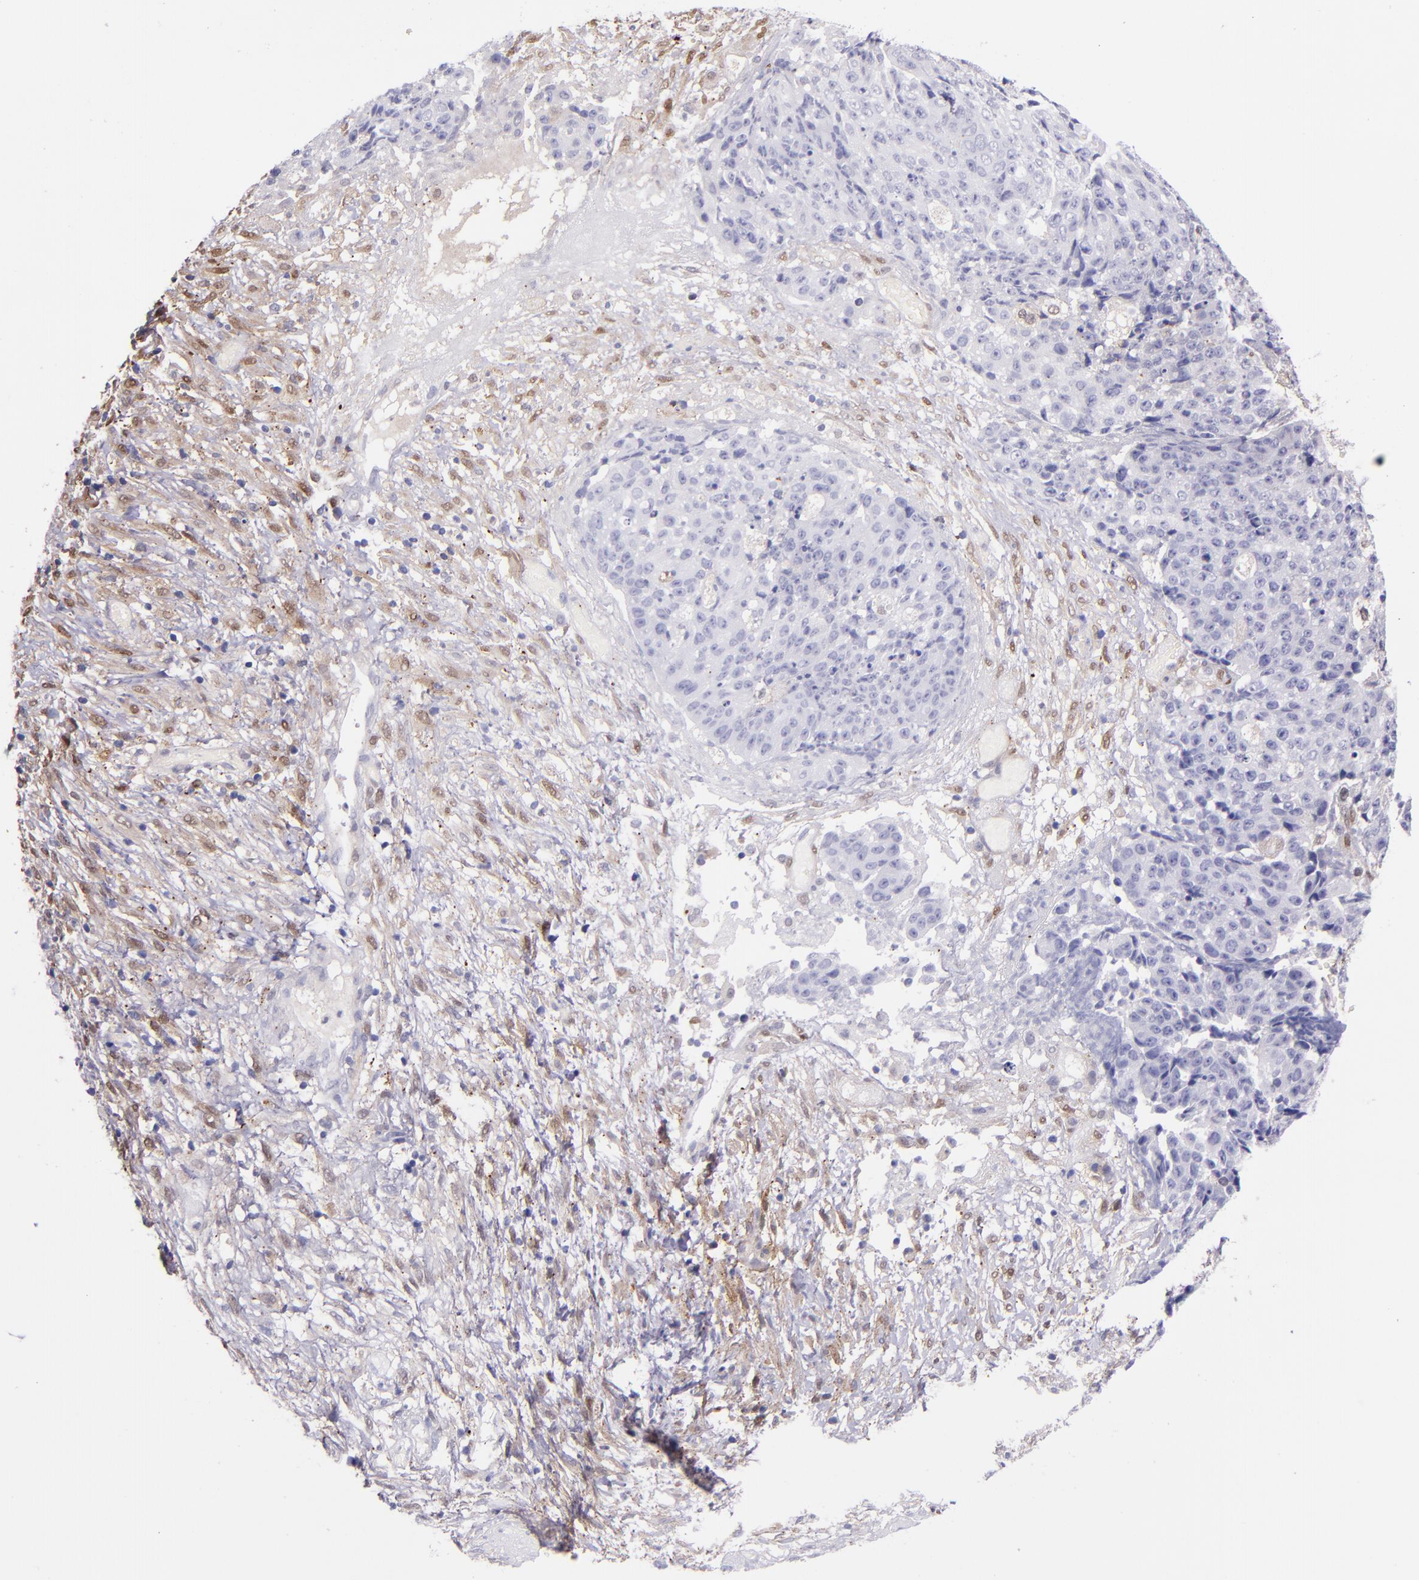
{"staining": {"intensity": "negative", "quantity": "none", "location": "none"}, "tissue": "ovarian cancer", "cell_type": "Tumor cells", "image_type": "cancer", "snomed": [{"axis": "morphology", "description": "Carcinoma, endometroid"}, {"axis": "topography", "description": "Ovary"}], "caption": "This photomicrograph is of endometroid carcinoma (ovarian) stained with immunohistochemistry (IHC) to label a protein in brown with the nuclei are counter-stained blue. There is no expression in tumor cells. Brightfield microscopy of immunohistochemistry (IHC) stained with DAB (brown) and hematoxylin (blue), captured at high magnification.", "gene": "LGALS1", "patient": {"sex": "female", "age": 42}}